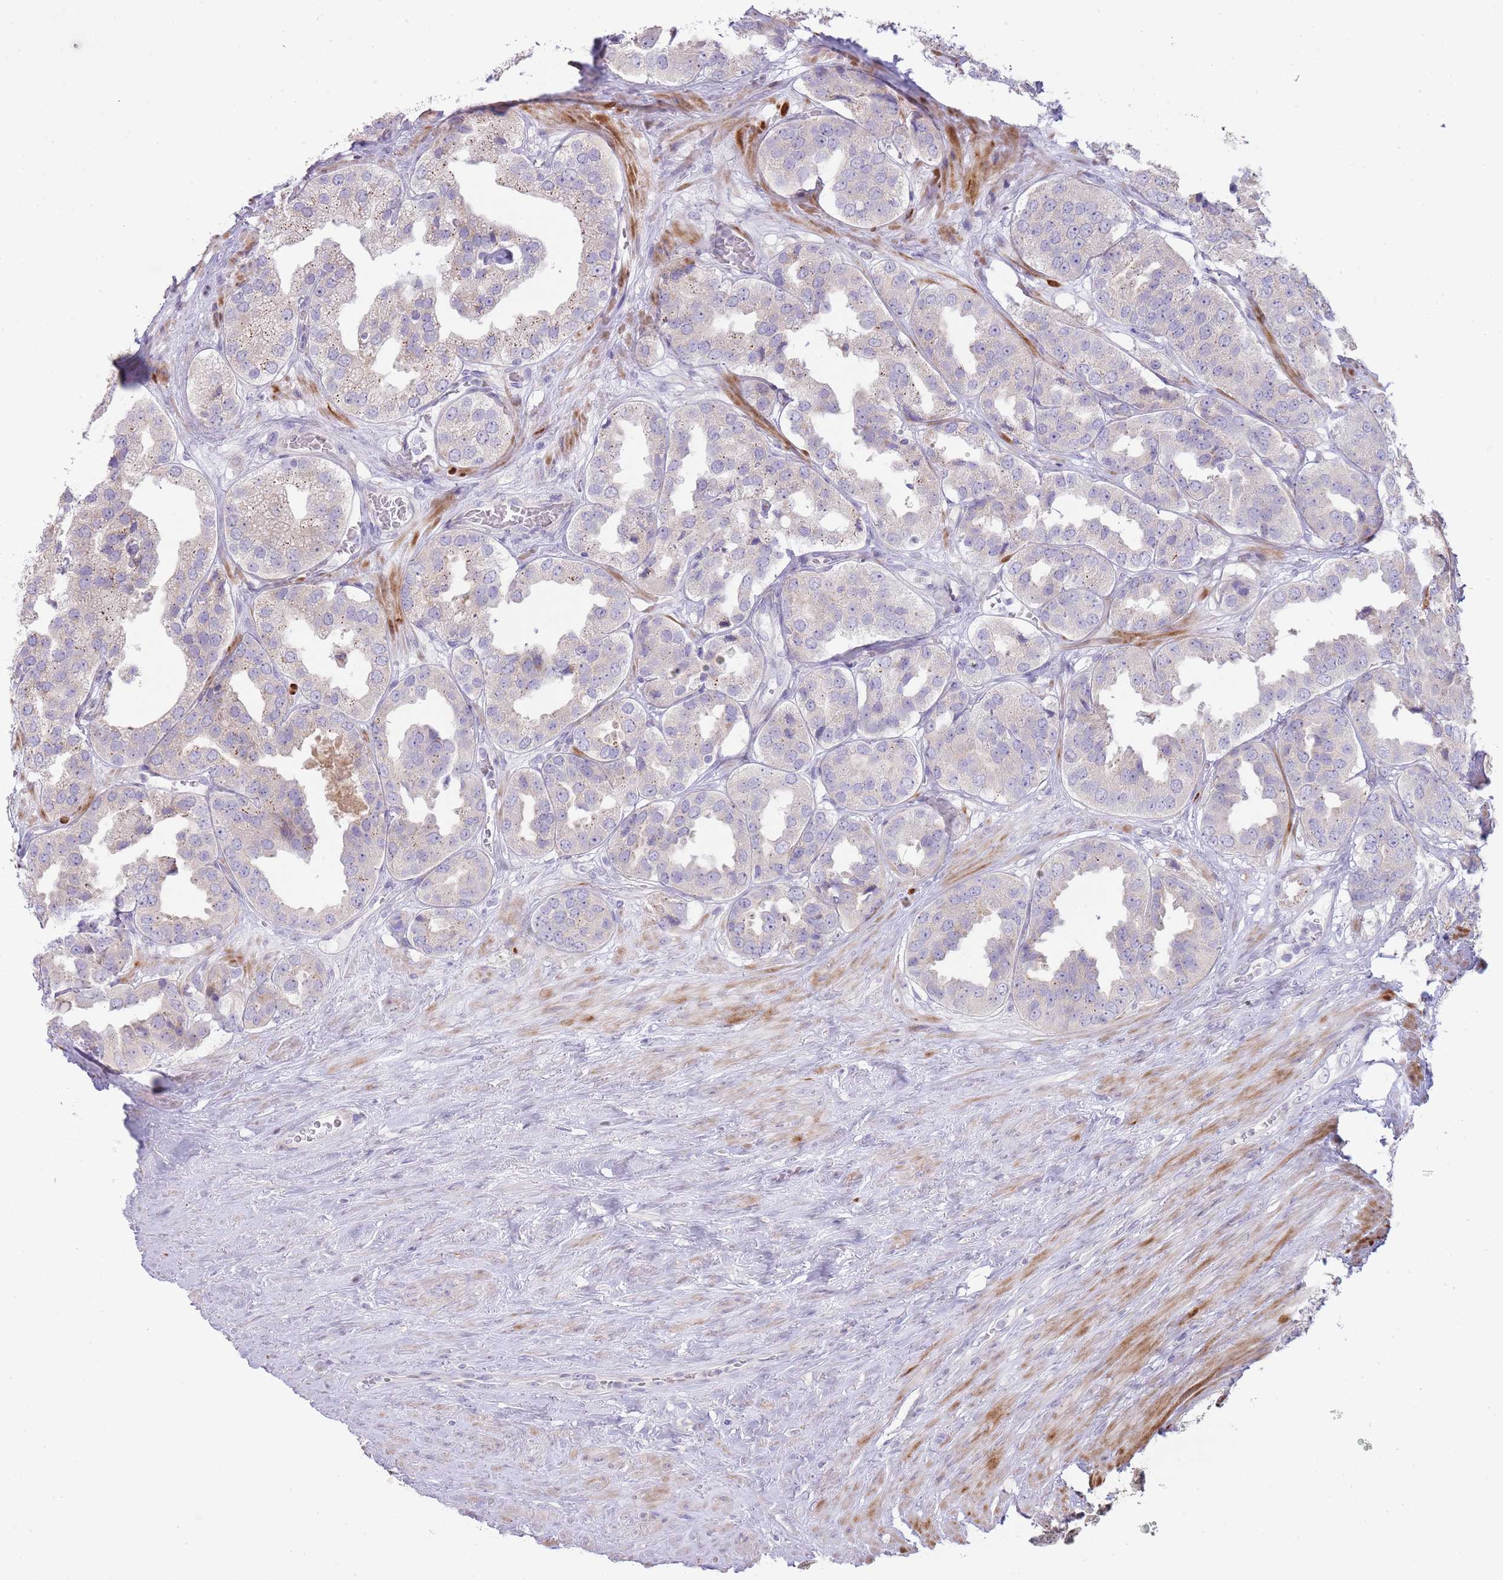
{"staining": {"intensity": "negative", "quantity": "none", "location": "none"}, "tissue": "prostate cancer", "cell_type": "Tumor cells", "image_type": "cancer", "snomed": [{"axis": "morphology", "description": "Adenocarcinoma, High grade"}, {"axis": "topography", "description": "Prostate"}], "caption": "This is an immunohistochemistry photomicrograph of prostate cancer (adenocarcinoma (high-grade)). There is no staining in tumor cells.", "gene": "PPP3R2", "patient": {"sex": "male", "age": 63}}